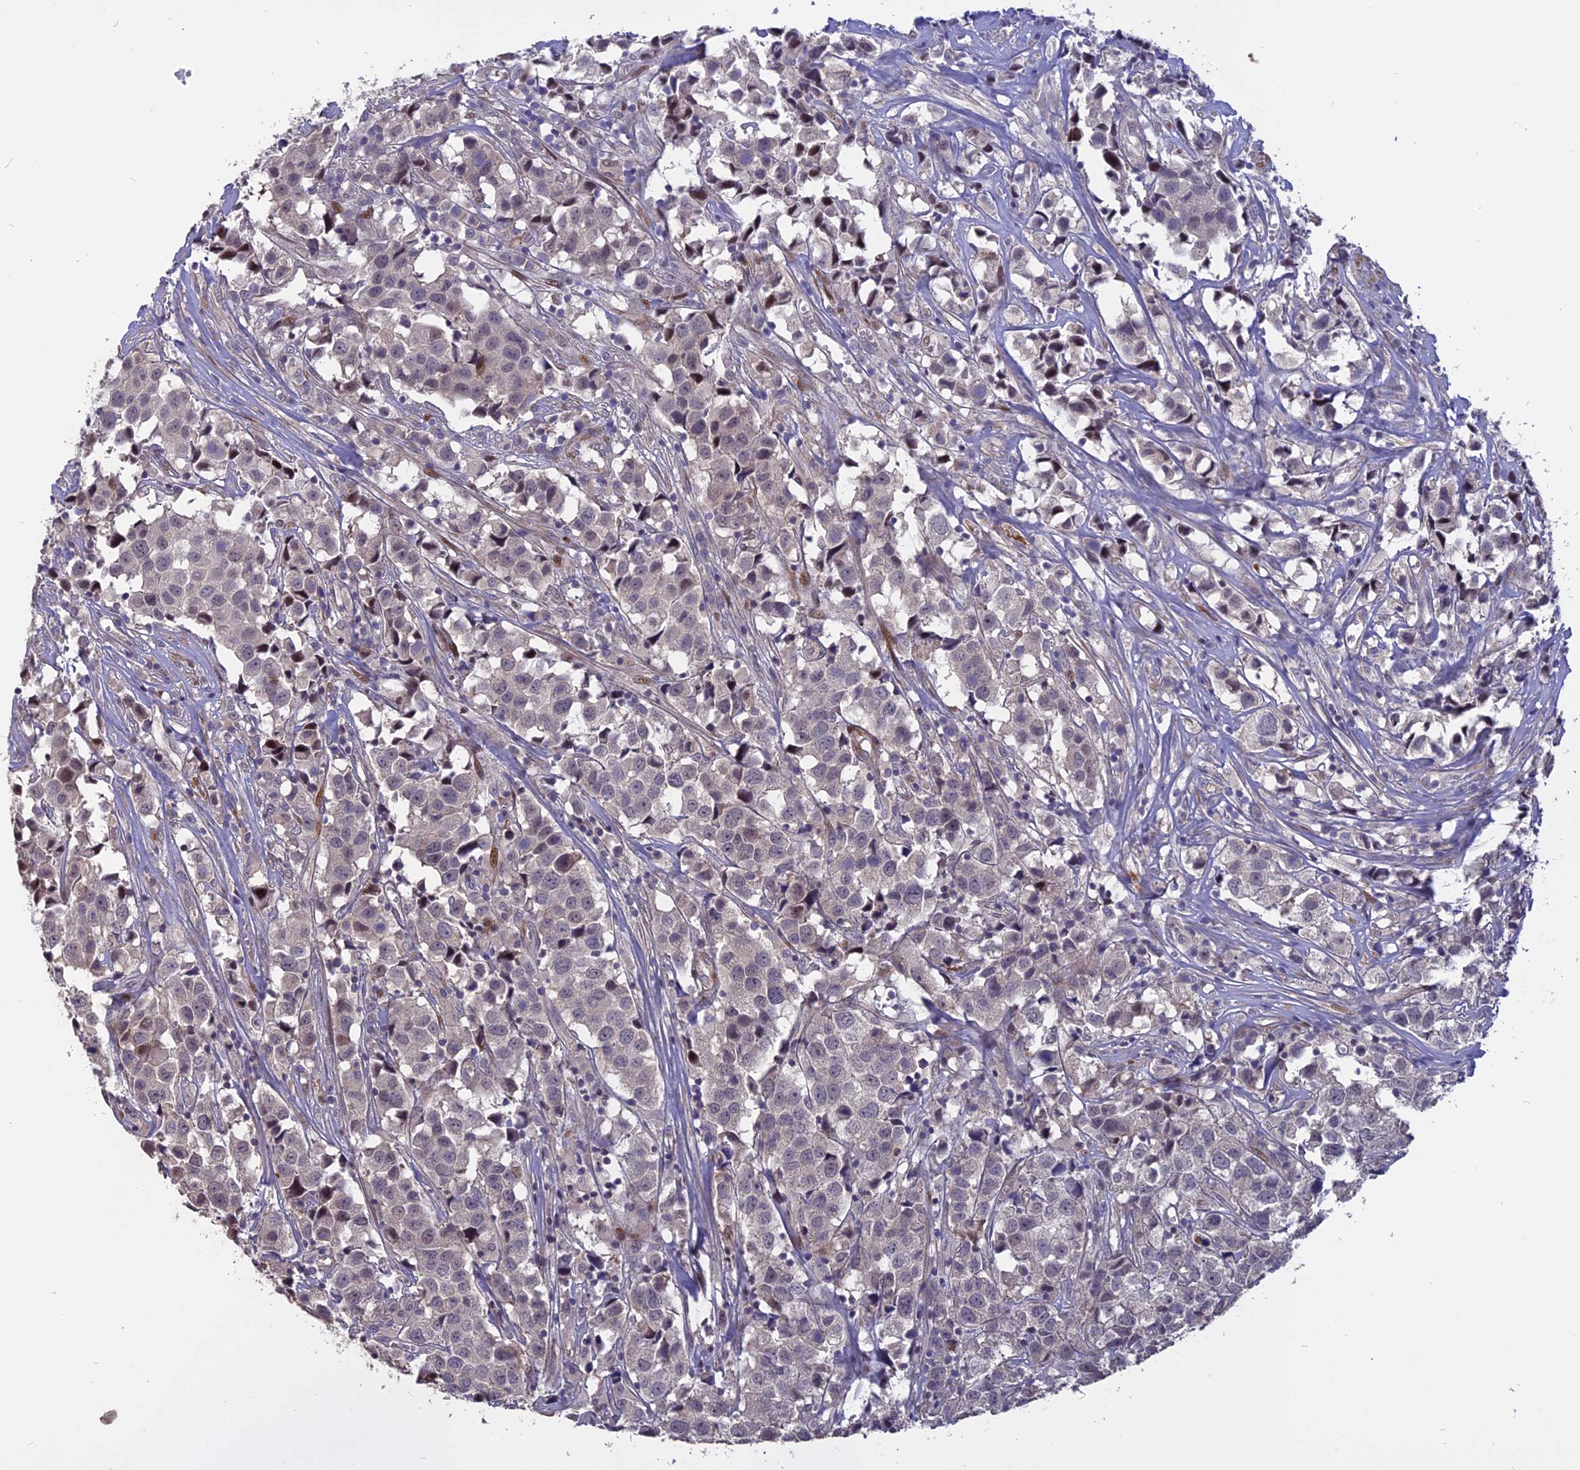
{"staining": {"intensity": "negative", "quantity": "none", "location": "none"}, "tissue": "urothelial cancer", "cell_type": "Tumor cells", "image_type": "cancer", "snomed": [{"axis": "morphology", "description": "Urothelial carcinoma, High grade"}, {"axis": "topography", "description": "Urinary bladder"}], "caption": "Urothelial cancer was stained to show a protein in brown. There is no significant positivity in tumor cells.", "gene": "TMEM263", "patient": {"sex": "female", "age": 75}}